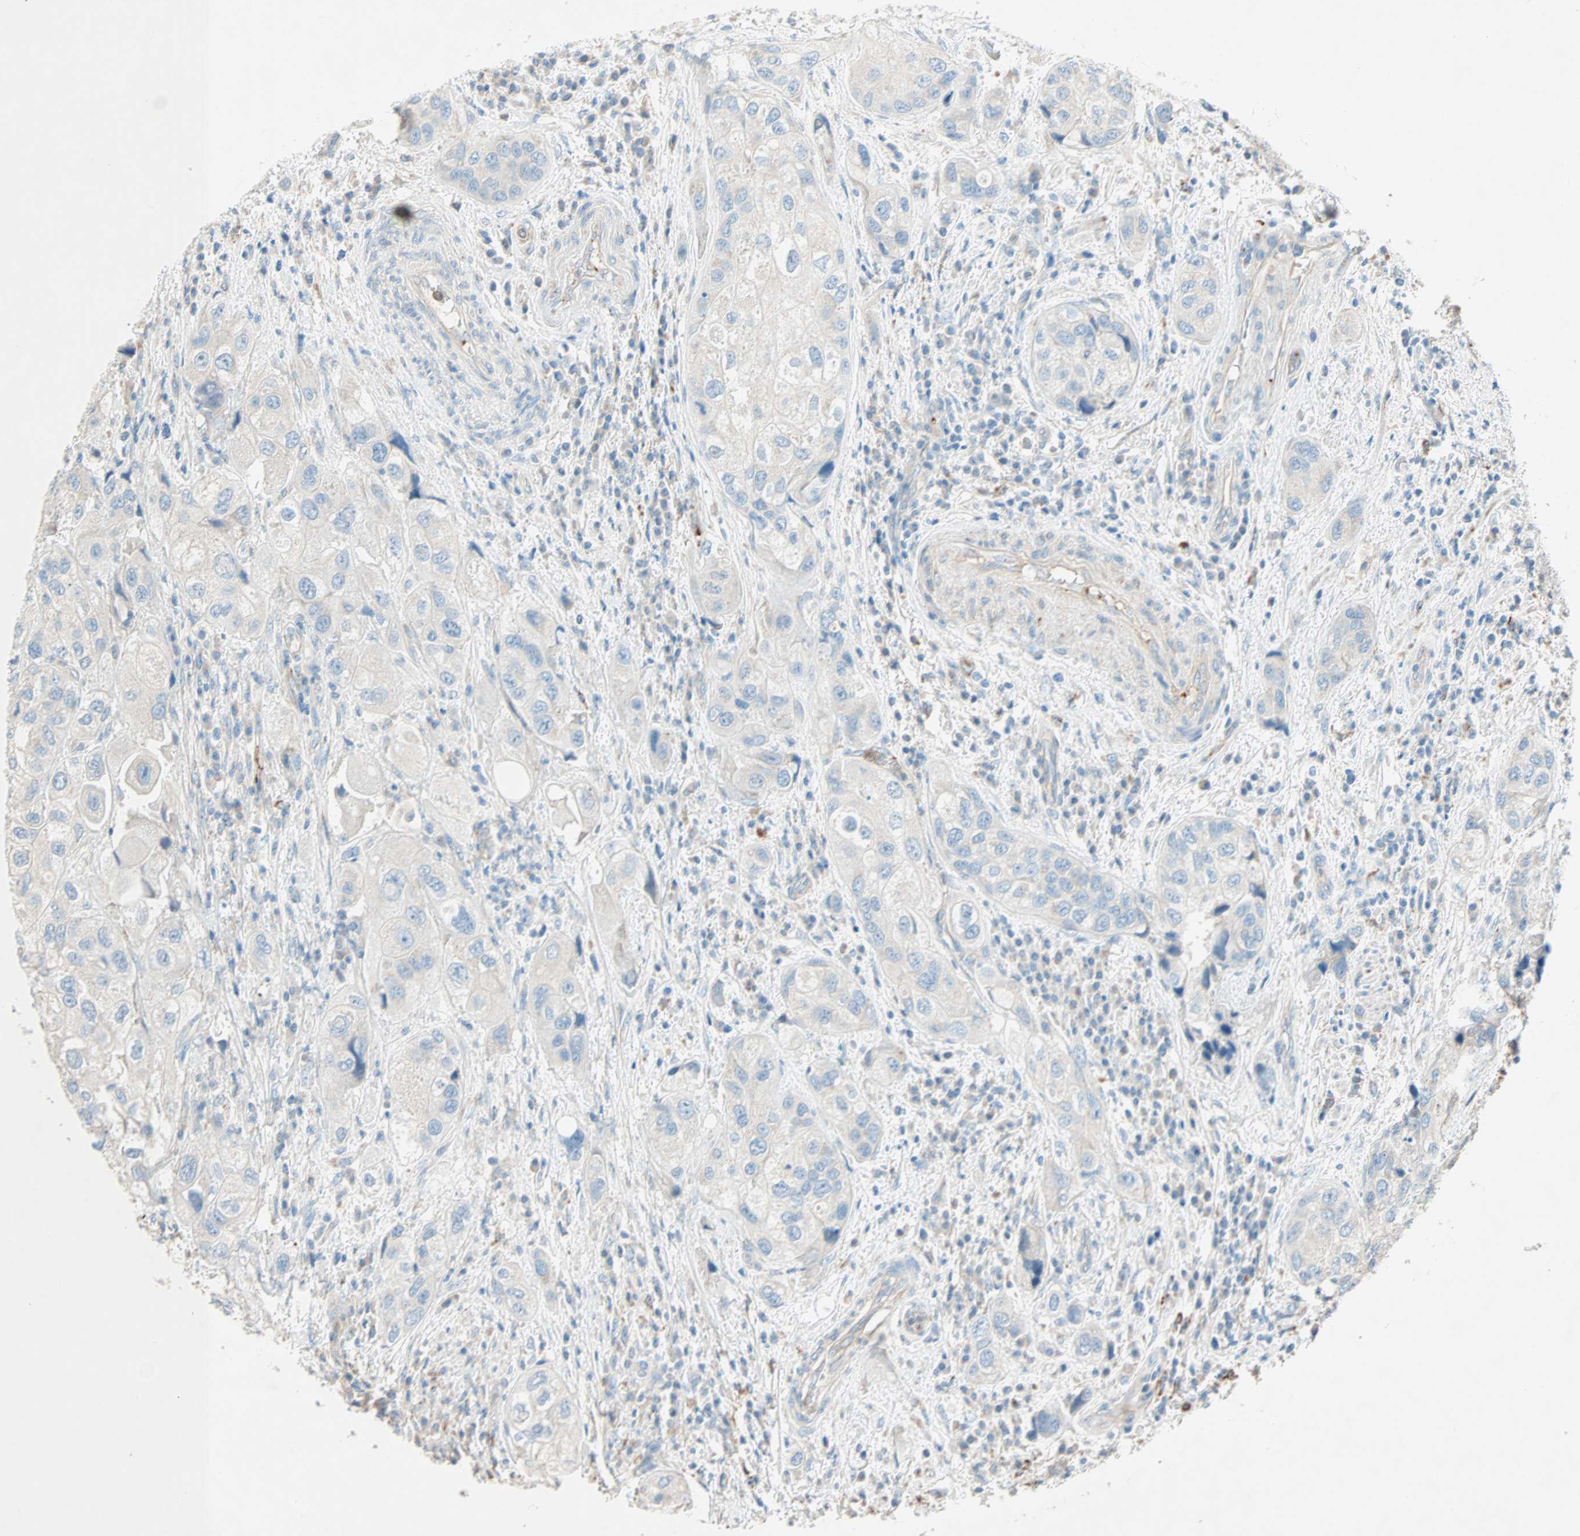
{"staining": {"intensity": "weak", "quantity": ">75%", "location": "cytoplasmic/membranous"}, "tissue": "urothelial cancer", "cell_type": "Tumor cells", "image_type": "cancer", "snomed": [{"axis": "morphology", "description": "Urothelial carcinoma, High grade"}, {"axis": "topography", "description": "Urinary bladder"}], "caption": "This is an image of immunohistochemistry staining of high-grade urothelial carcinoma, which shows weak expression in the cytoplasmic/membranous of tumor cells.", "gene": "LY6G6F", "patient": {"sex": "female", "age": 64}}